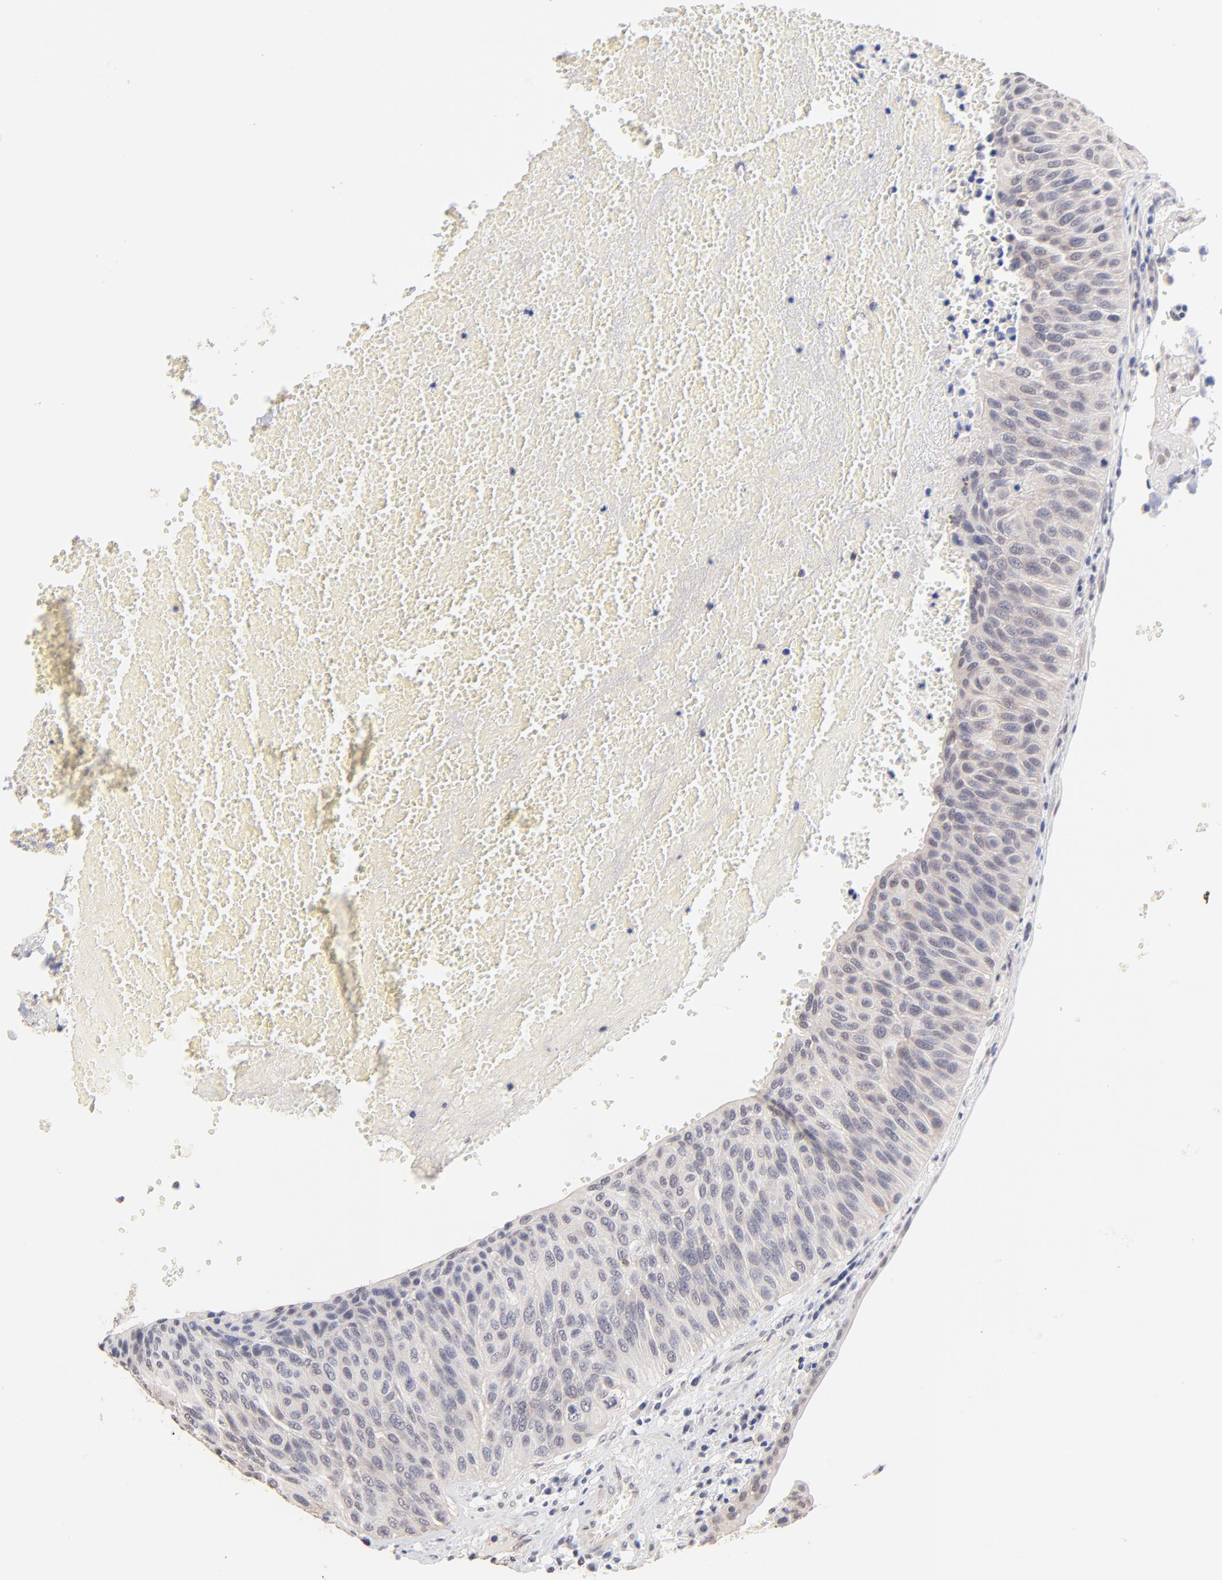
{"staining": {"intensity": "negative", "quantity": "none", "location": "none"}, "tissue": "urothelial cancer", "cell_type": "Tumor cells", "image_type": "cancer", "snomed": [{"axis": "morphology", "description": "Urothelial carcinoma, High grade"}, {"axis": "topography", "description": "Urinary bladder"}], "caption": "The micrograph shows no significant staining in tumor cells of urothelial cancer. Brightfield microscopy of immunohistochemistry (IHC) stained with DAB (brown) and hematoxylin (blue), captured at high magnification.", "gene": "RIBC2", "patient": {"sex": "male", "age": 66}}